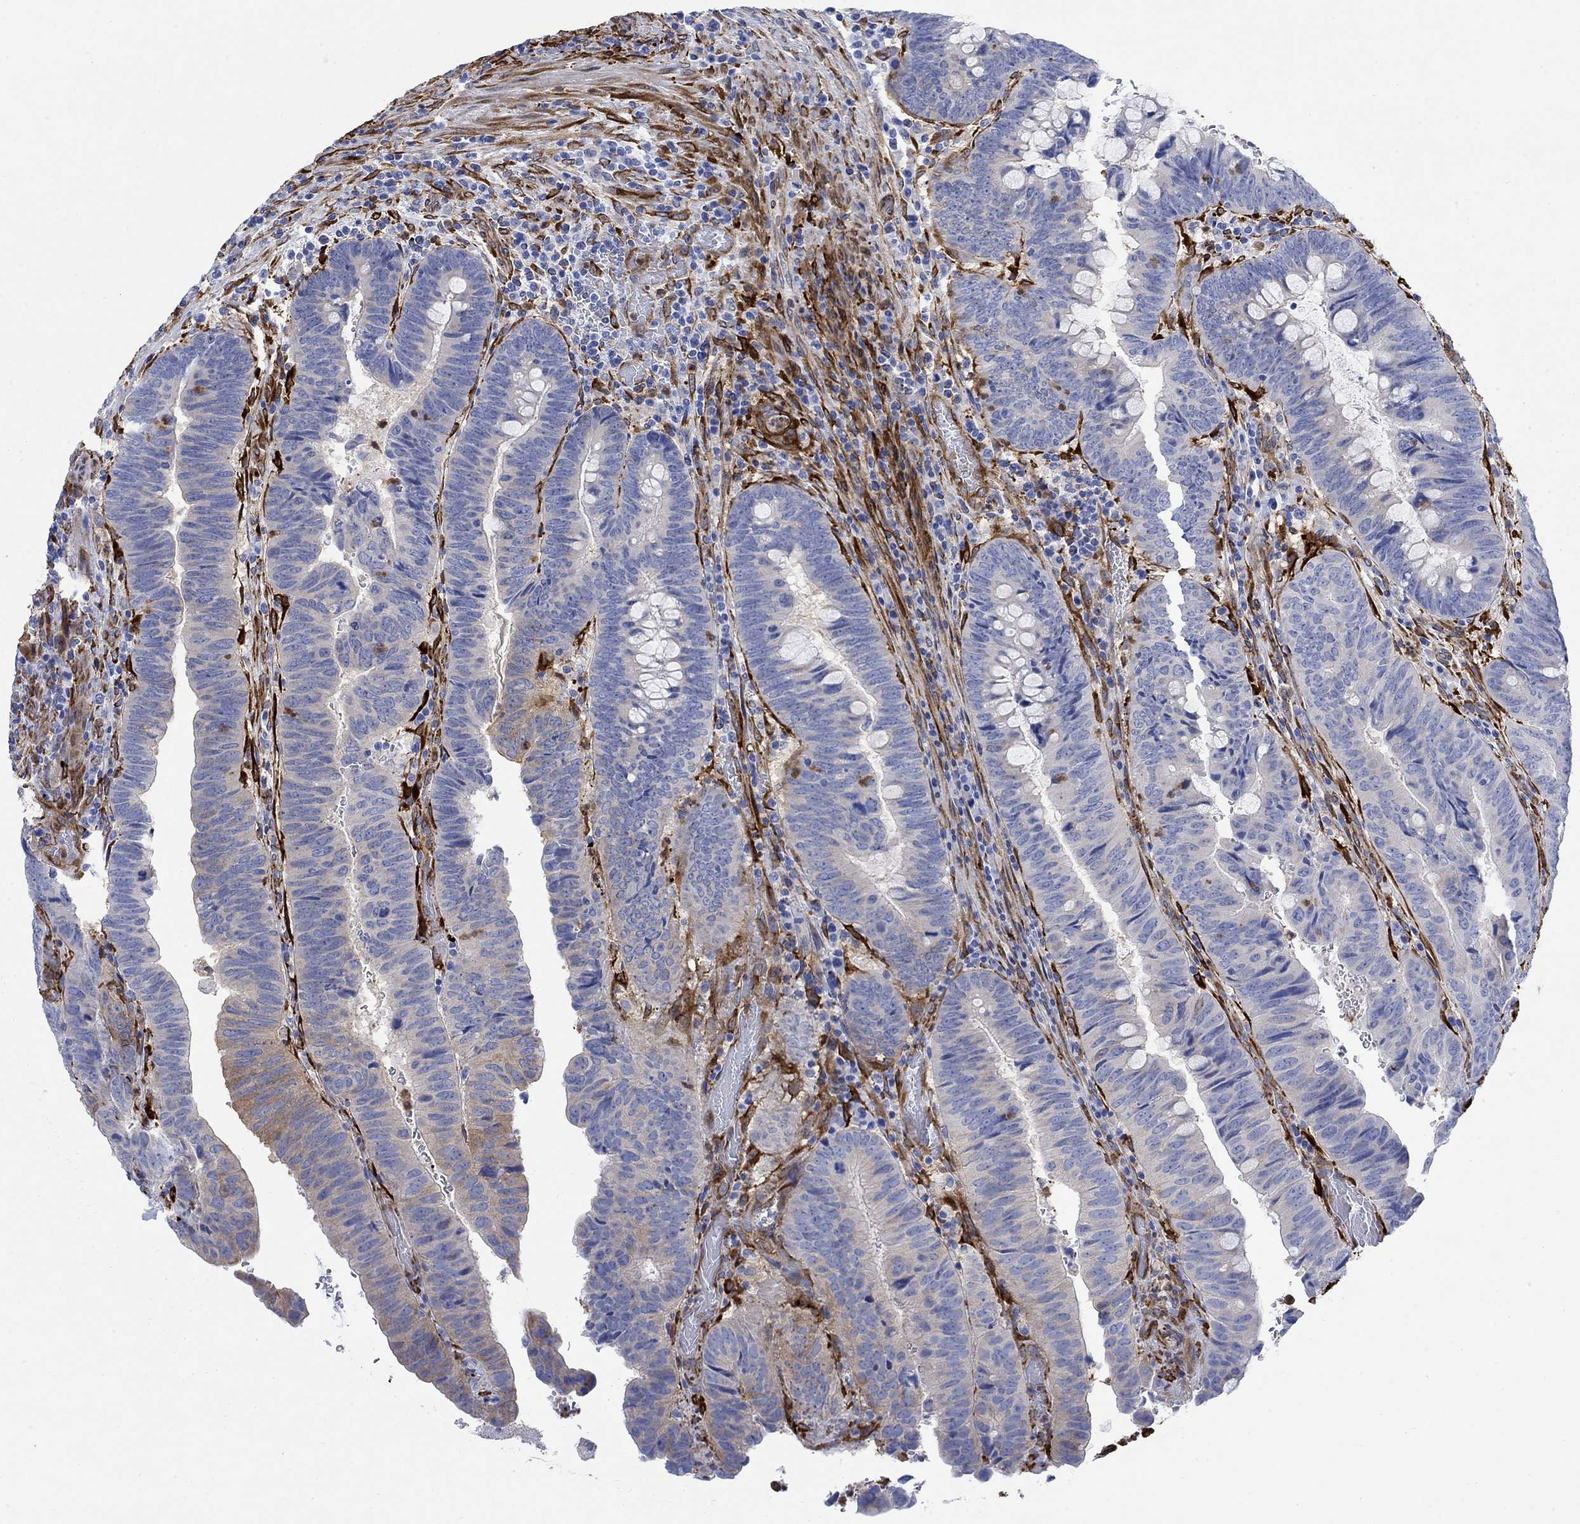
{"staining": {"intensity": "moderate", "quantity": "<25%", "location": "cytoplasmic/membranous"}, "tissue": "colorectal cancer", "cell_type": "Tumor cells", "image_type": "cancer", "snomed": [{"axis": "morphology", "description": "Normal tissue, NOS"}, {"axis": "morphology", "description": "Adenocarcinoma, NOS"}, {"axis": "topography", "description": "Rectum"}], "caption": "IHC photomicrograph of adenocarcinoma (colorectal) stained for a protein (brown), which reveals low levels of moderate cytoplasmic/membranous positivity in about <25% of tumor cells.", "gene": "TGM2", "patient": {"sex": "male", "age": 92}}